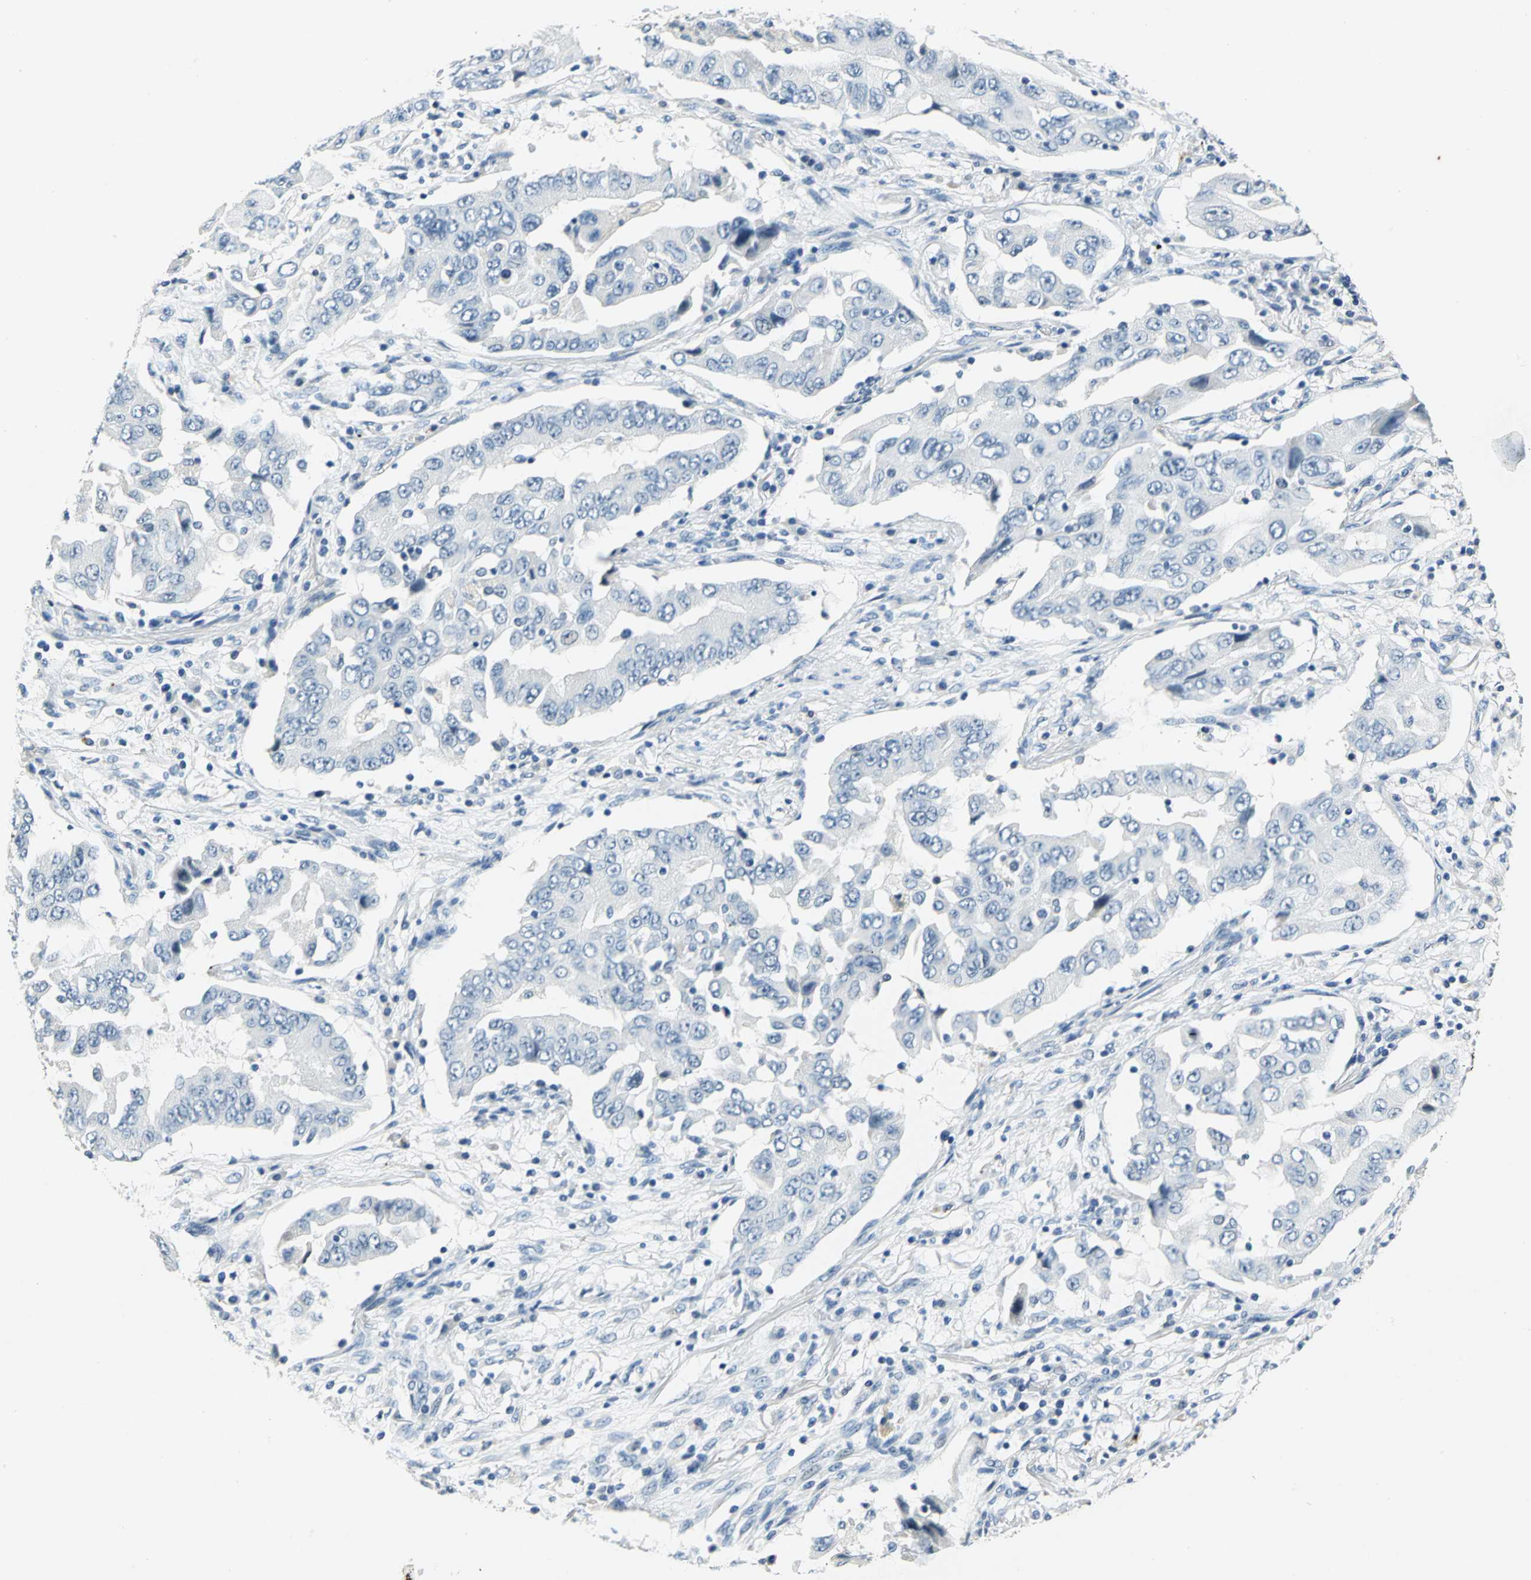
{"staining": {"intensity": "negative", "quantity": "none", "location": "none"}, "tissue": "lung cancer", "cell_type": "Tumor cells", "image_type": "cancer", "snomed": [{"axis": "morphology", "description": "Adenocarcinoma, NOS"}, {"axis": "topography", "description": "Lung"}], "caption": "Tumor cells are negative for protein expression in human adenocarcinoma (lung).", "gene": "RAD17", "patient": {"sex": "female", "age": 65}}